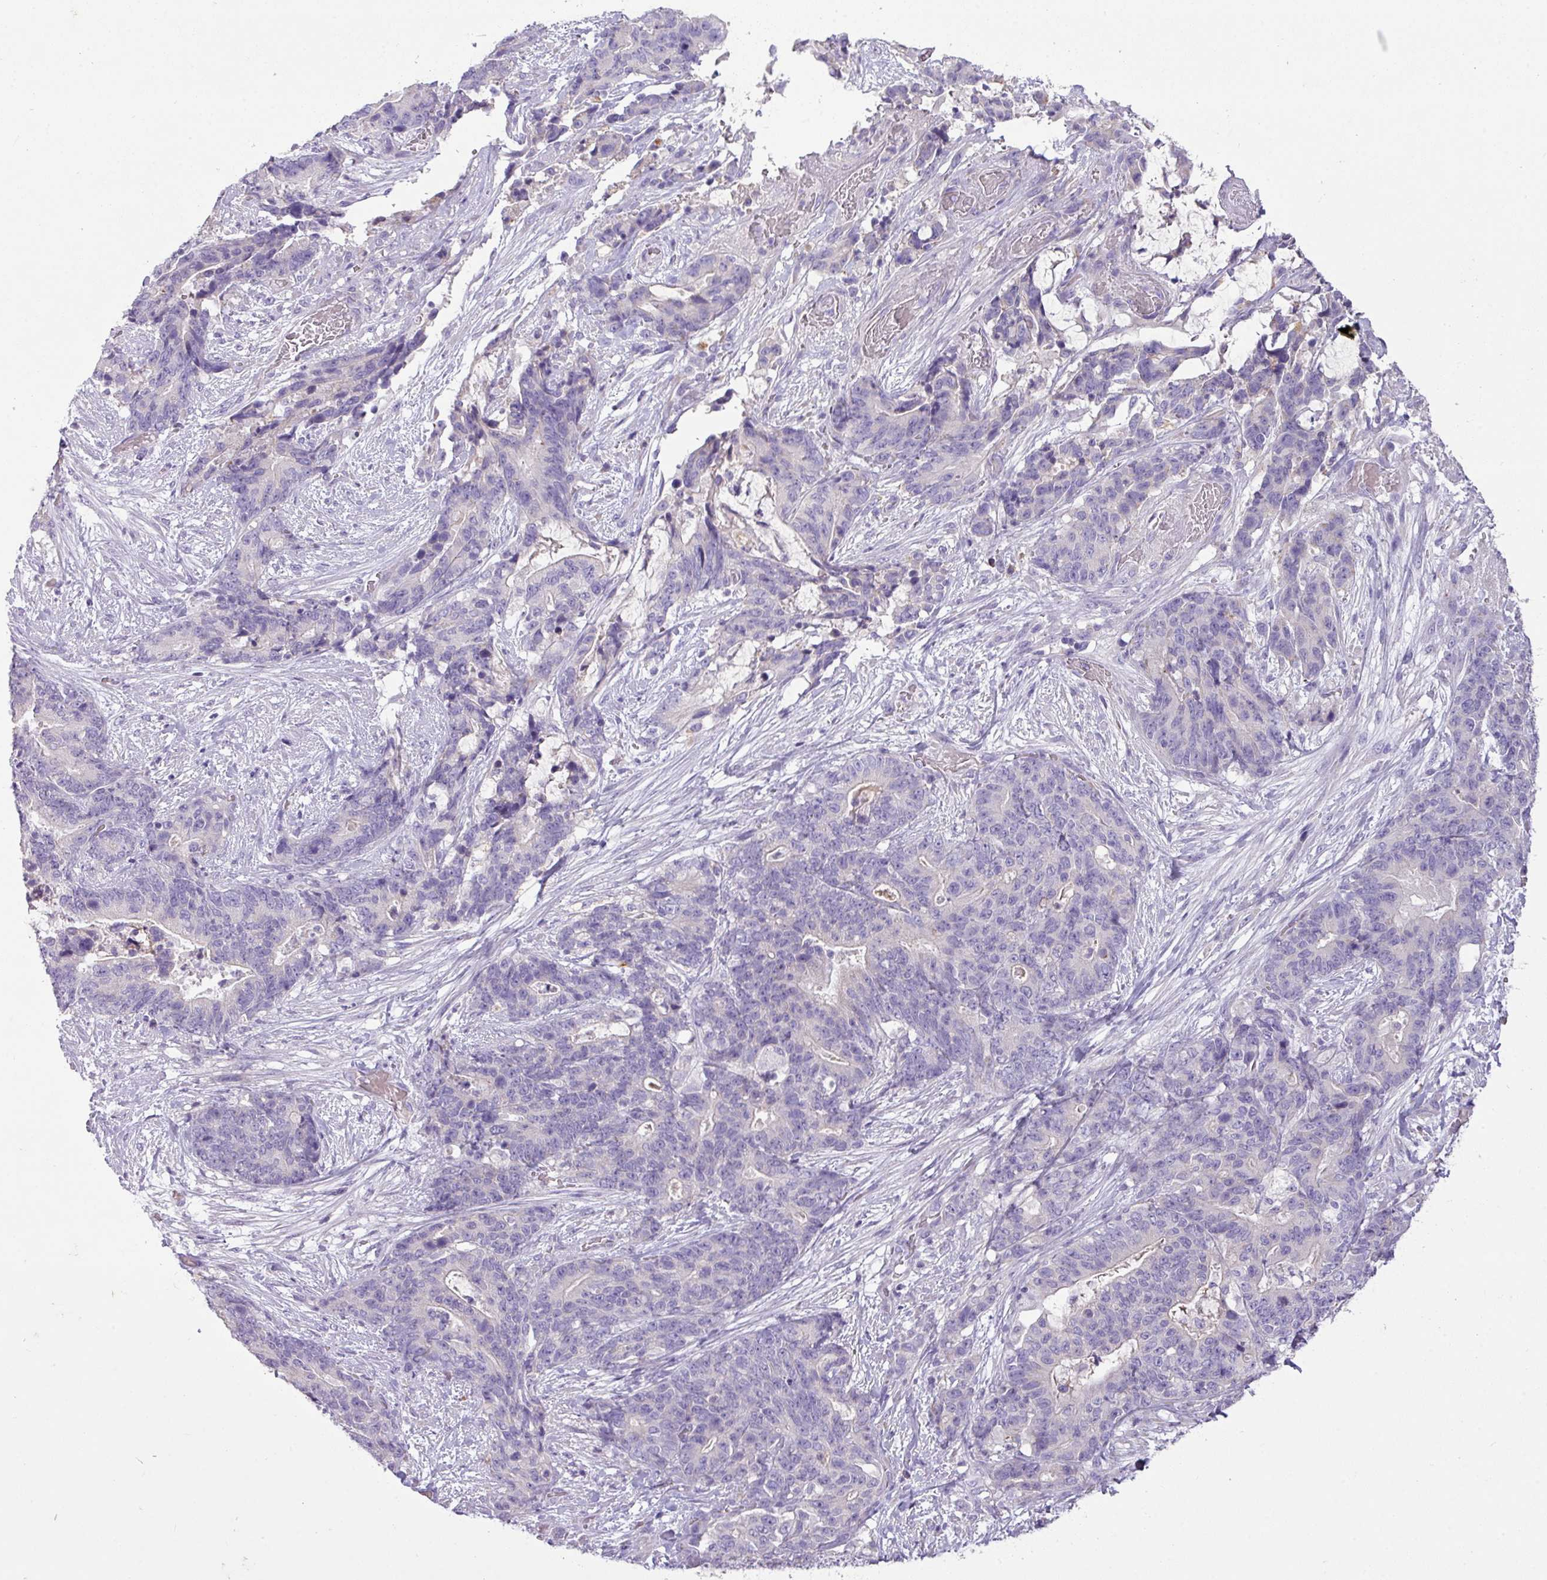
{"staining": {"intensity": "negative", "quantity": "none", "location": "none"}, "tissue": "stomach cancer", "cell_type": "Tumor cells", "image_type": "cancer", "snomed": [{"axis": "morphology", "description": "Normal tissue, NOS"}, {"axis": "morphology", "description": "Adenocarcinoma, NOS"}, {"axis": "topography", "description": "Stomach"}], "caption": "This is an immunohistochemistry photomicrograph of human stomach cancer (adenocarcinoma). There is no expression in tumor cells.", "gene": "OR6C6", "patient": {"sex": "female", "age": 64}}